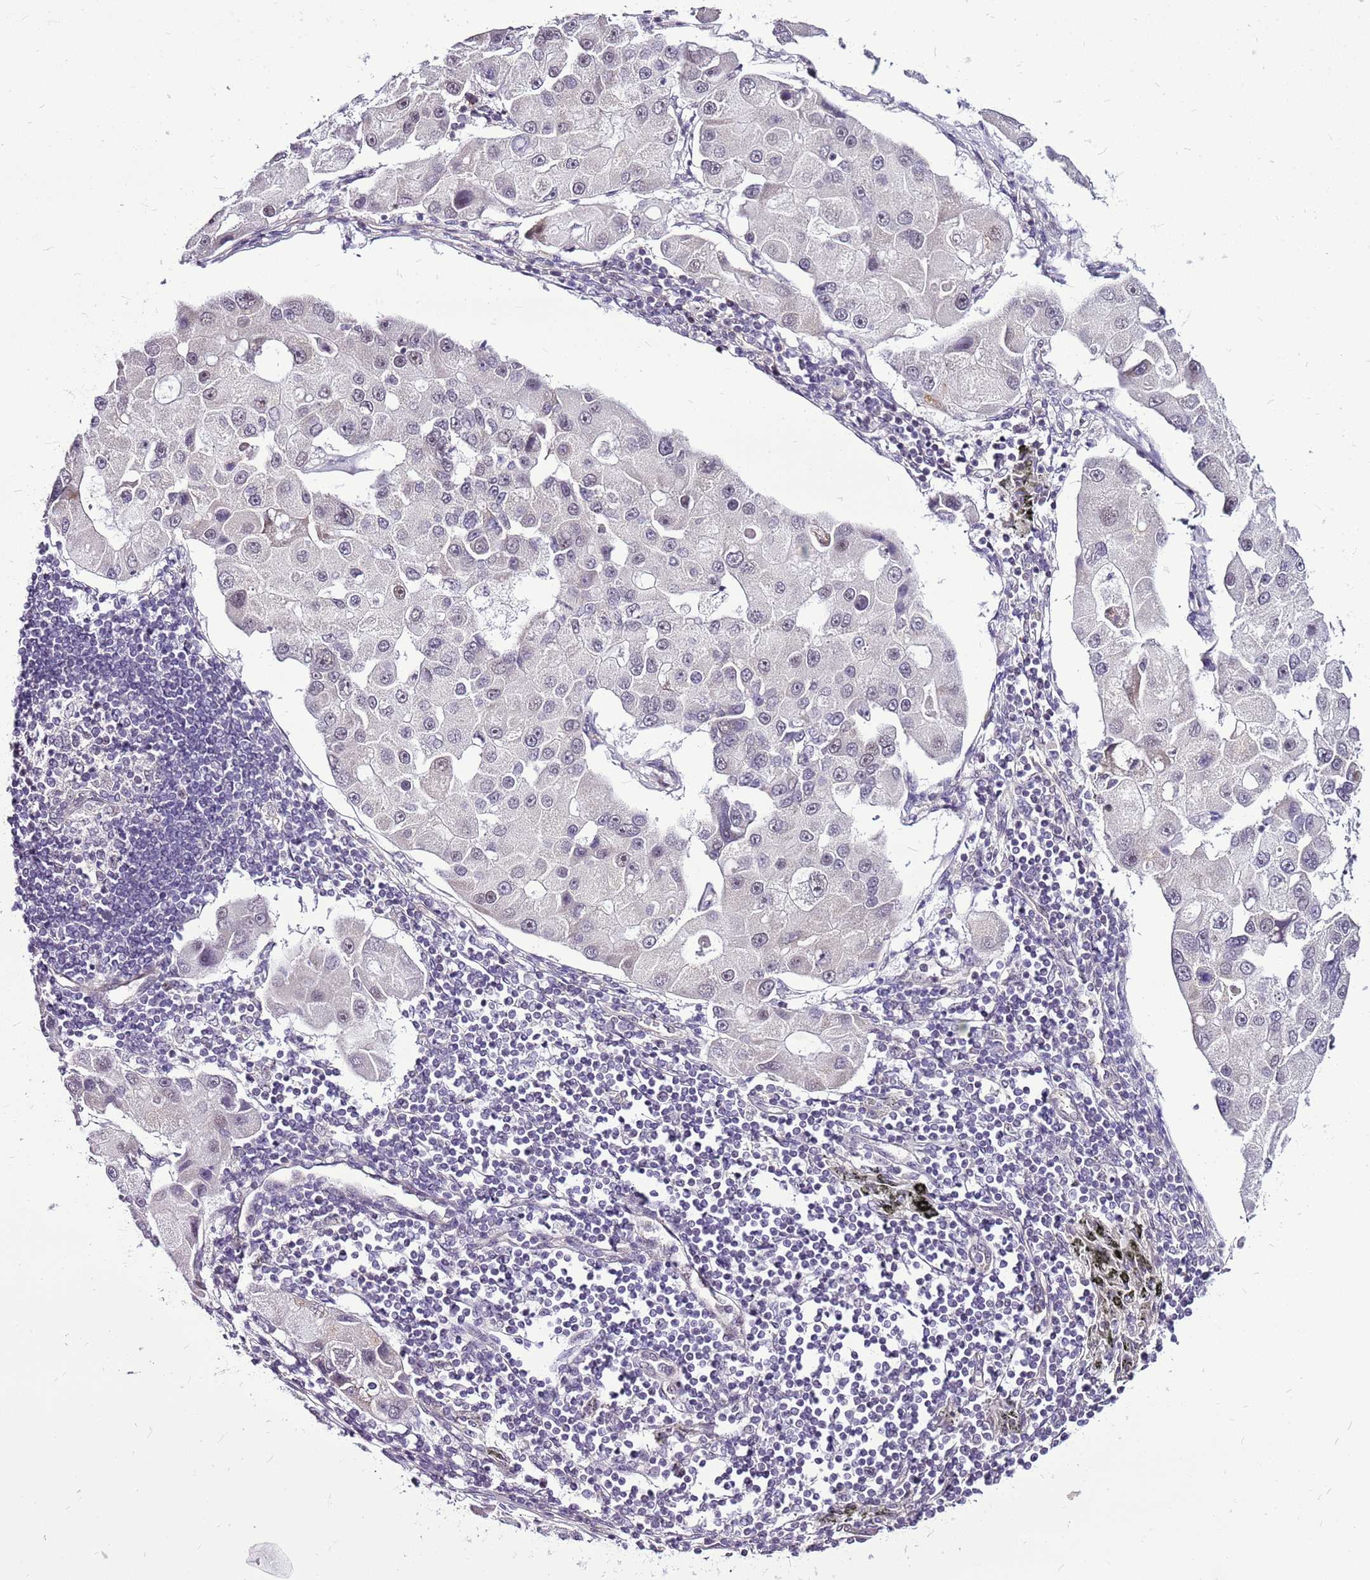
{"staining": {"intensity": "negative", "quantity": "none", "location": "none"}, "tissue": "lung cancer", "cell_type": "Tumor cells", "image_type": "cancer", "snomed": [{"axis": "morphology", "description": "Adenocarcinoma, NOS"}, {"axis": "topography", "description": "Lung"}], "caption": "Immunohistochemical staining of lung cancer (adenocarcinoma) displays no significant staining in tumor cells. (Brightfield microscopy of DAB IHC at high magnification).", "gene": "CCDC166", "patient": {"sex": "female", "age": 54}}